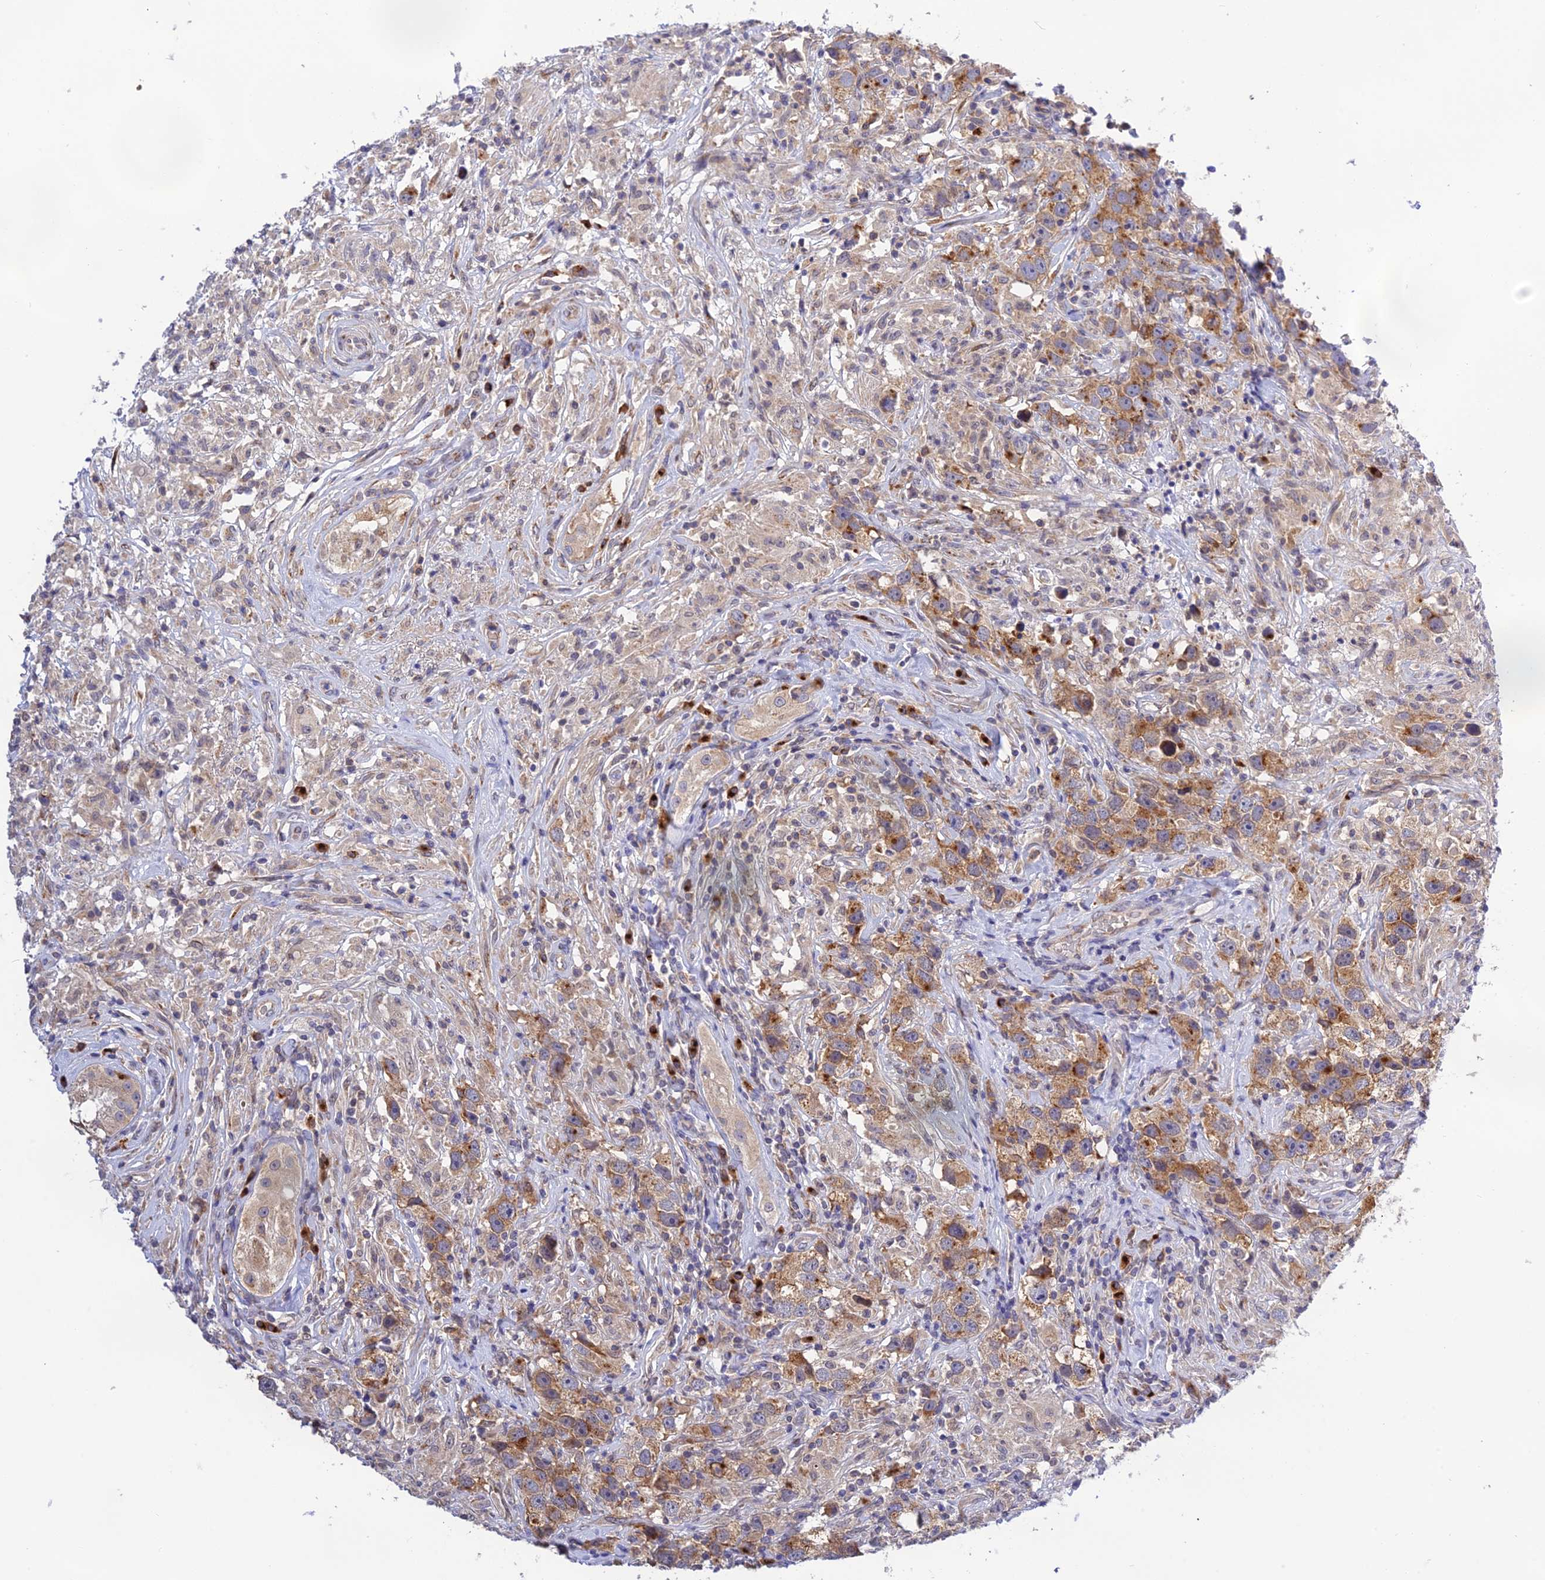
{"staining": {"intensity": "moderate", "quantity": ">75%", "location": "cytoplasmic/membranous"}, "tissue": "testis cancer", "cell_type": "Tumor cells", "image_type": "cancer", "snomed": [{"axis": "morphology", "description": "Seminoma, NOS"}, {"axis": "topography", "description": "Testis"}], "caption": "The immunohistochemical stain highlights moderate cytoplasmic/membranous positivity in tumor cells of testis cancer tissue.", "gene": "SNX17", "patient": {"sex": "male", "age": 49}}